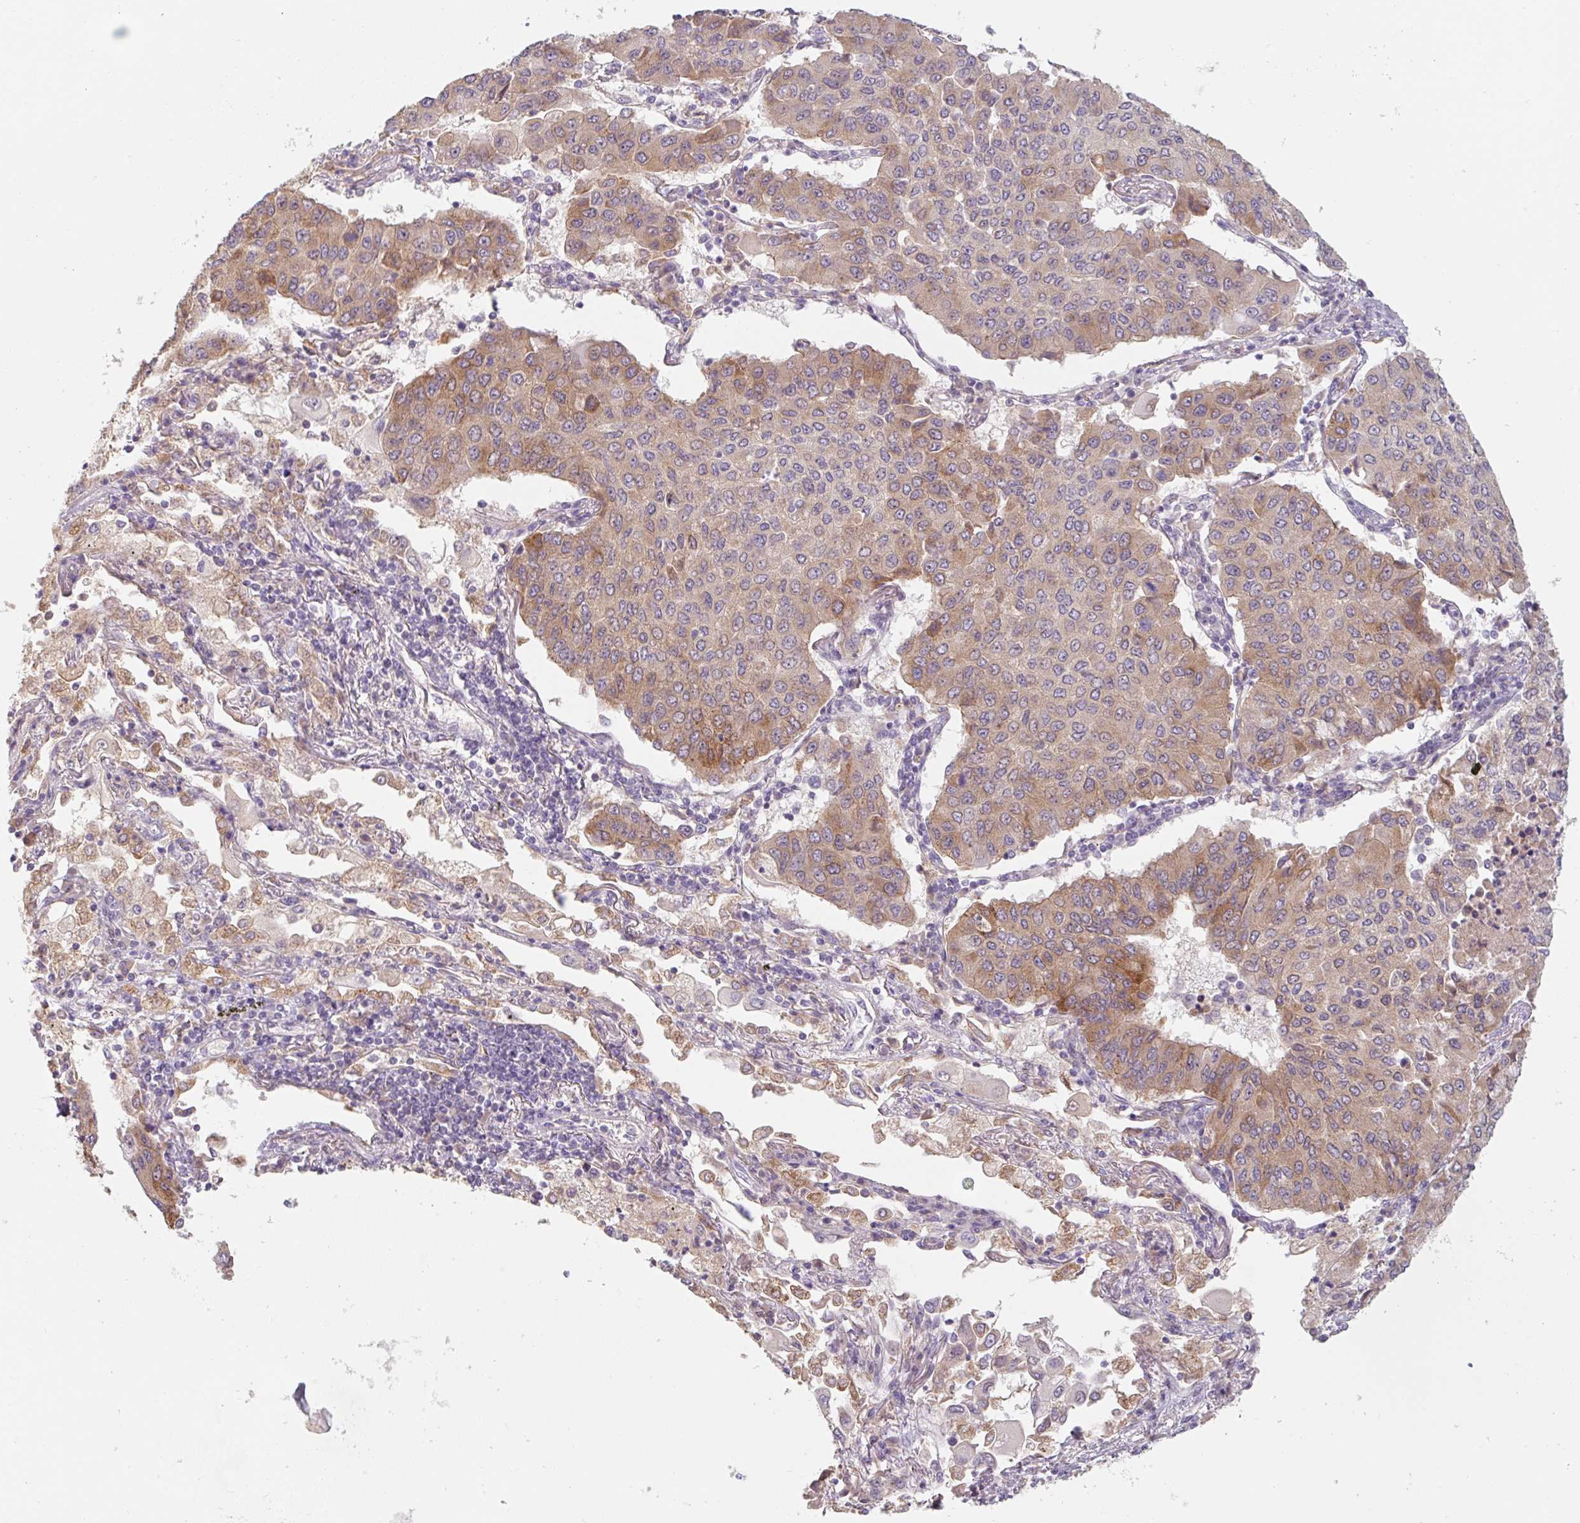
{"staining": {"intensity": "moderate", "quantity": "25%-75%", "location": "cytoplasmic/membranous"}, "tissue": "lung cancer", "cell_type": "Tumor cells", "image_type": "cancer", "snomed": [{"axis": "morphology", "description": "Squamous cell carcinoma, NOS"}, {"axis": "topography", "description": "Lung"}], "caption": "Lung squamous cell carcinoma stained for a protein (brown) shows moderate cytoplasmic/membranous positive positivity in approximately 25%-75% of tumor cells.", "gene": "MIA2", "patient": {"sex": "male", "age": 74}}